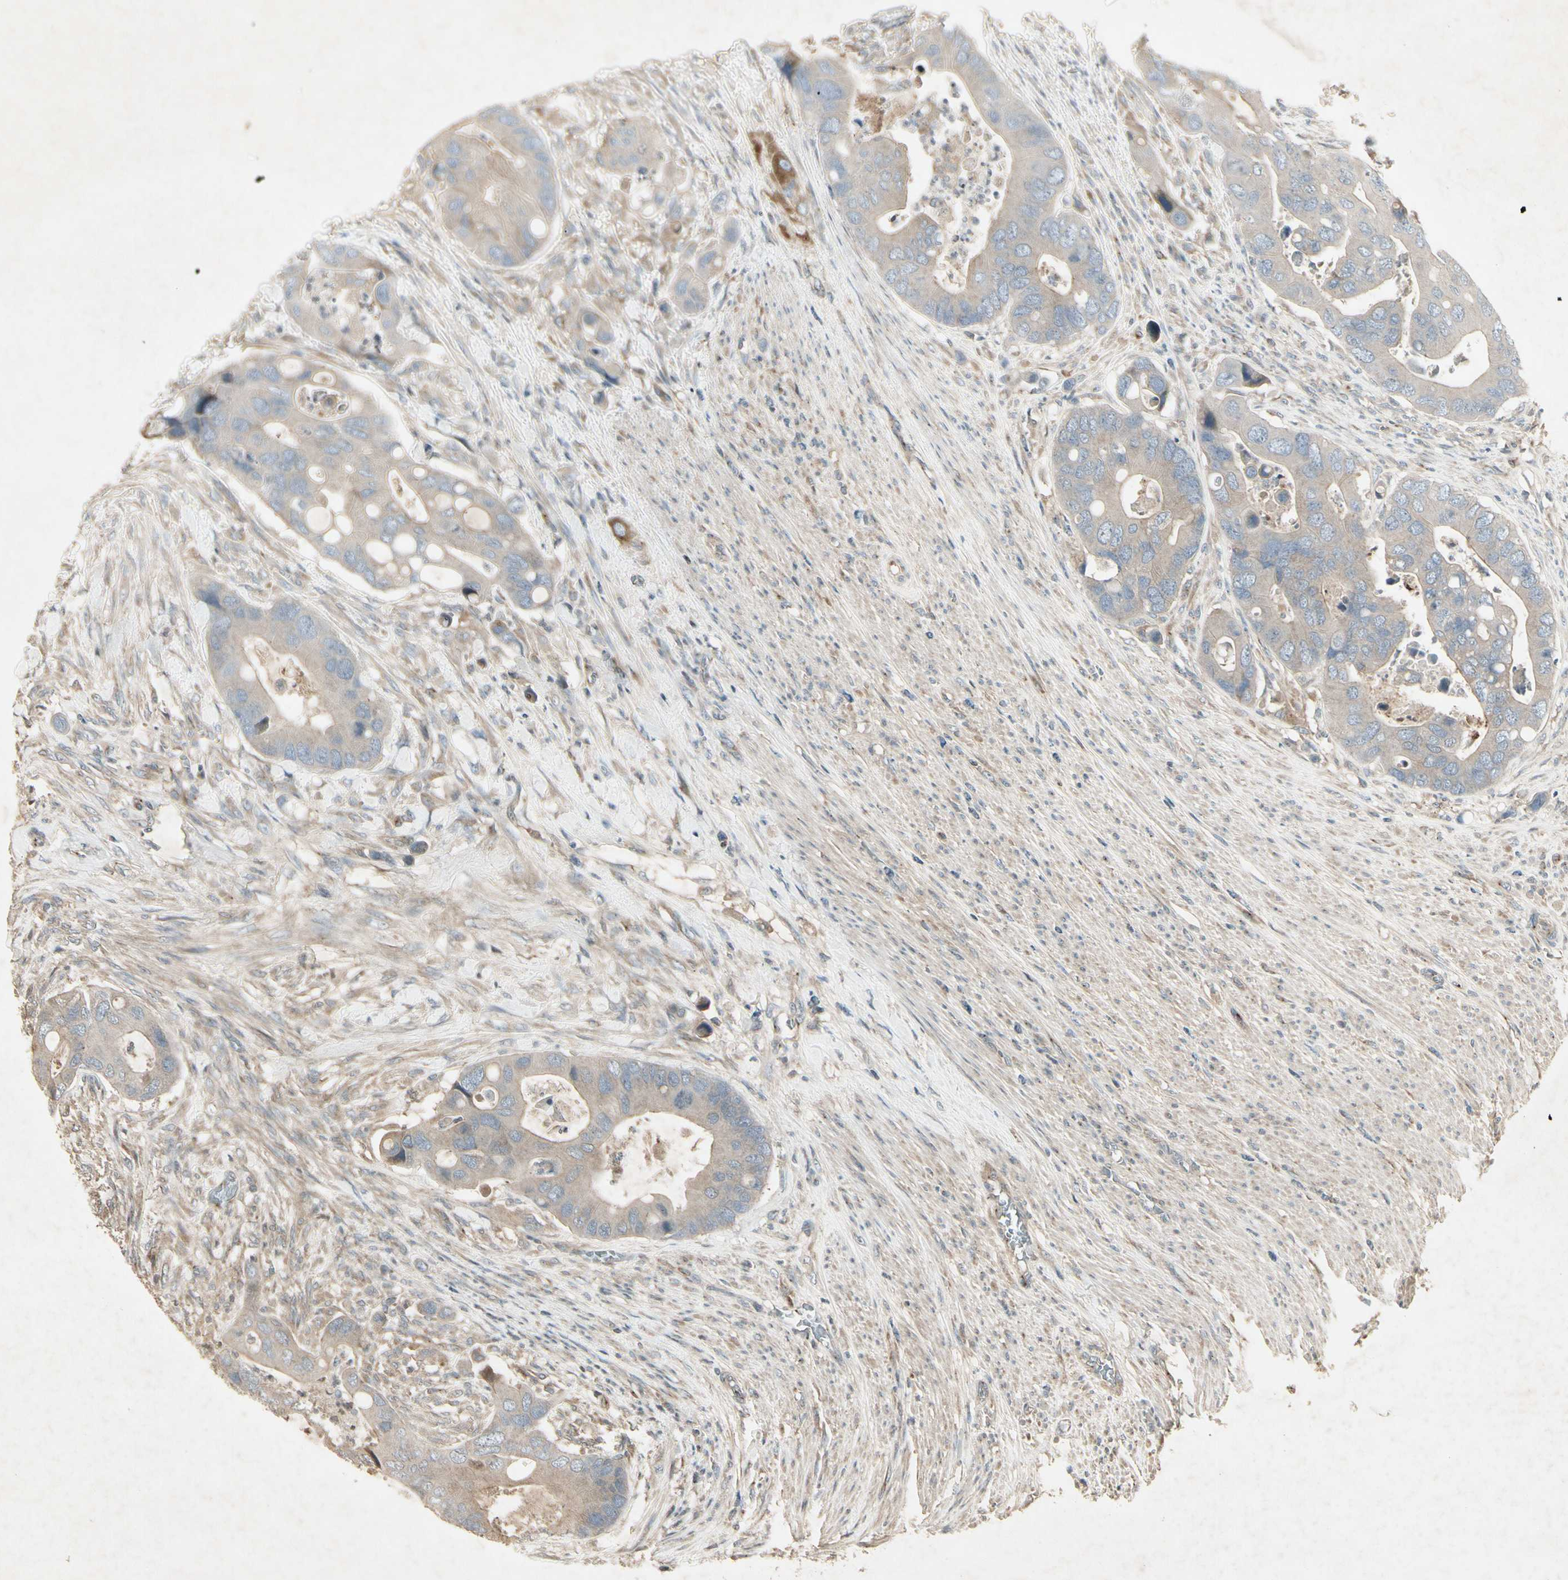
{"staining": {"intensity": "weak", "quantity": ">75%", "location": "cytoplasmic/membranous"}, "tissue": "colorectal cancer", "cell_type": "Tumor cells", "image_type": "cancer", "snomed": [{"axis": "morphology", "description": "Adenocarcinoma, NOS"}, {"axis": "topography", "description": "Rectum"}], "caption": "Weak cytoplasmic/membranous expression for a protein is present in about >75% of tumor cells of colorectal cancer using immunohistochemistry.", "gene": "TEK", "patient": {"sex": "female", "age": 57}}